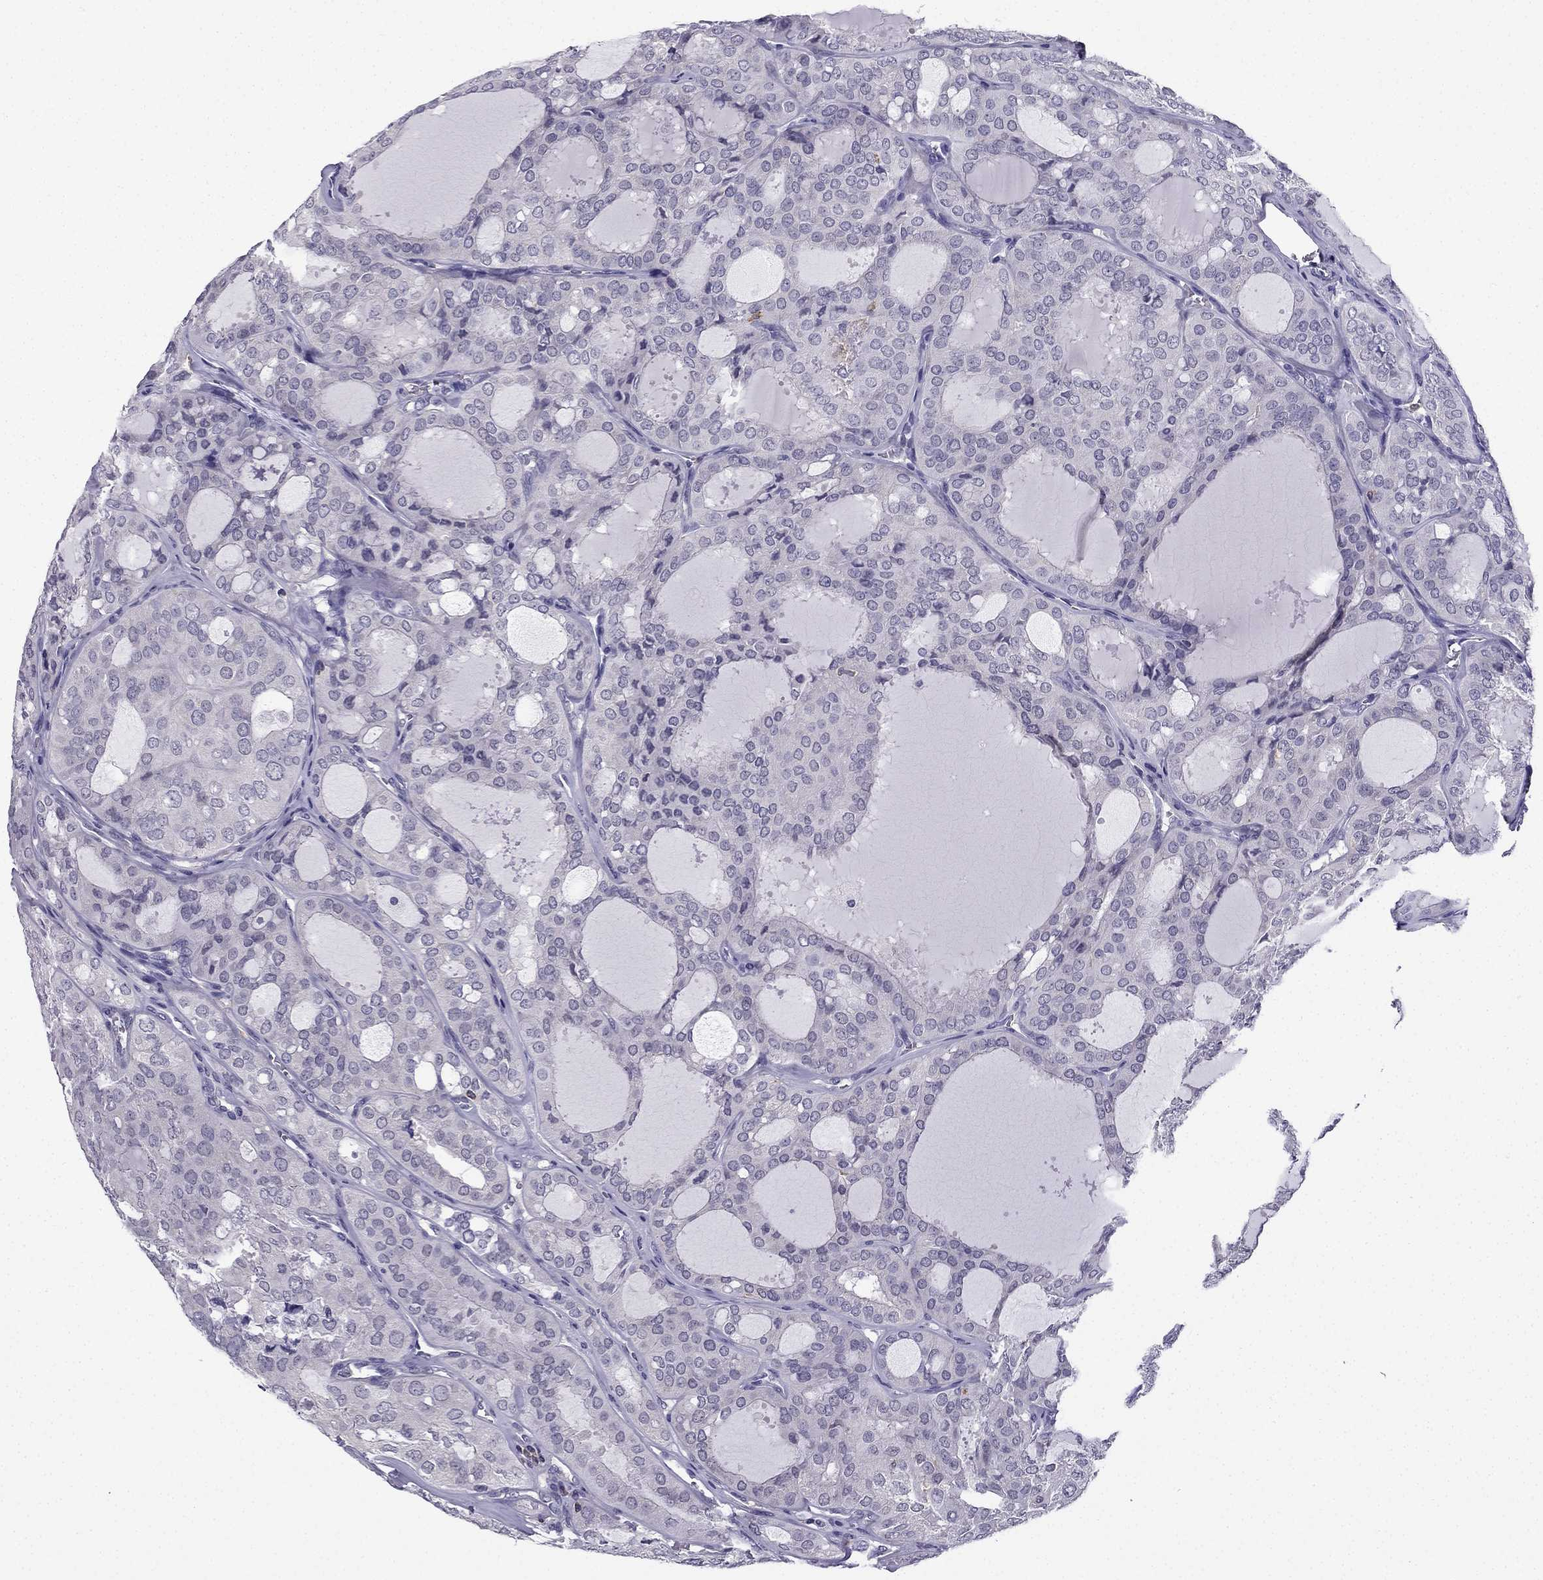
{"staining": {"intensity": "negative", "quantity": "none", "location": "none"}, "tissue": "thyroid cancer", "cell_type": "Tumor cells", "image_type": "cancer", "snomed": [{"axis": "morphology", "description": "Follicular adenoma carcinoma, NOS"}, {"axis": "topography", "description": "Thyroid gland"}], "caption": "This is an immunohistochemistry image of thyroid cancer. There is no positivity in tumor cells.", "gene": "CCK", "patient": {"sex": "male", "age": 75}}